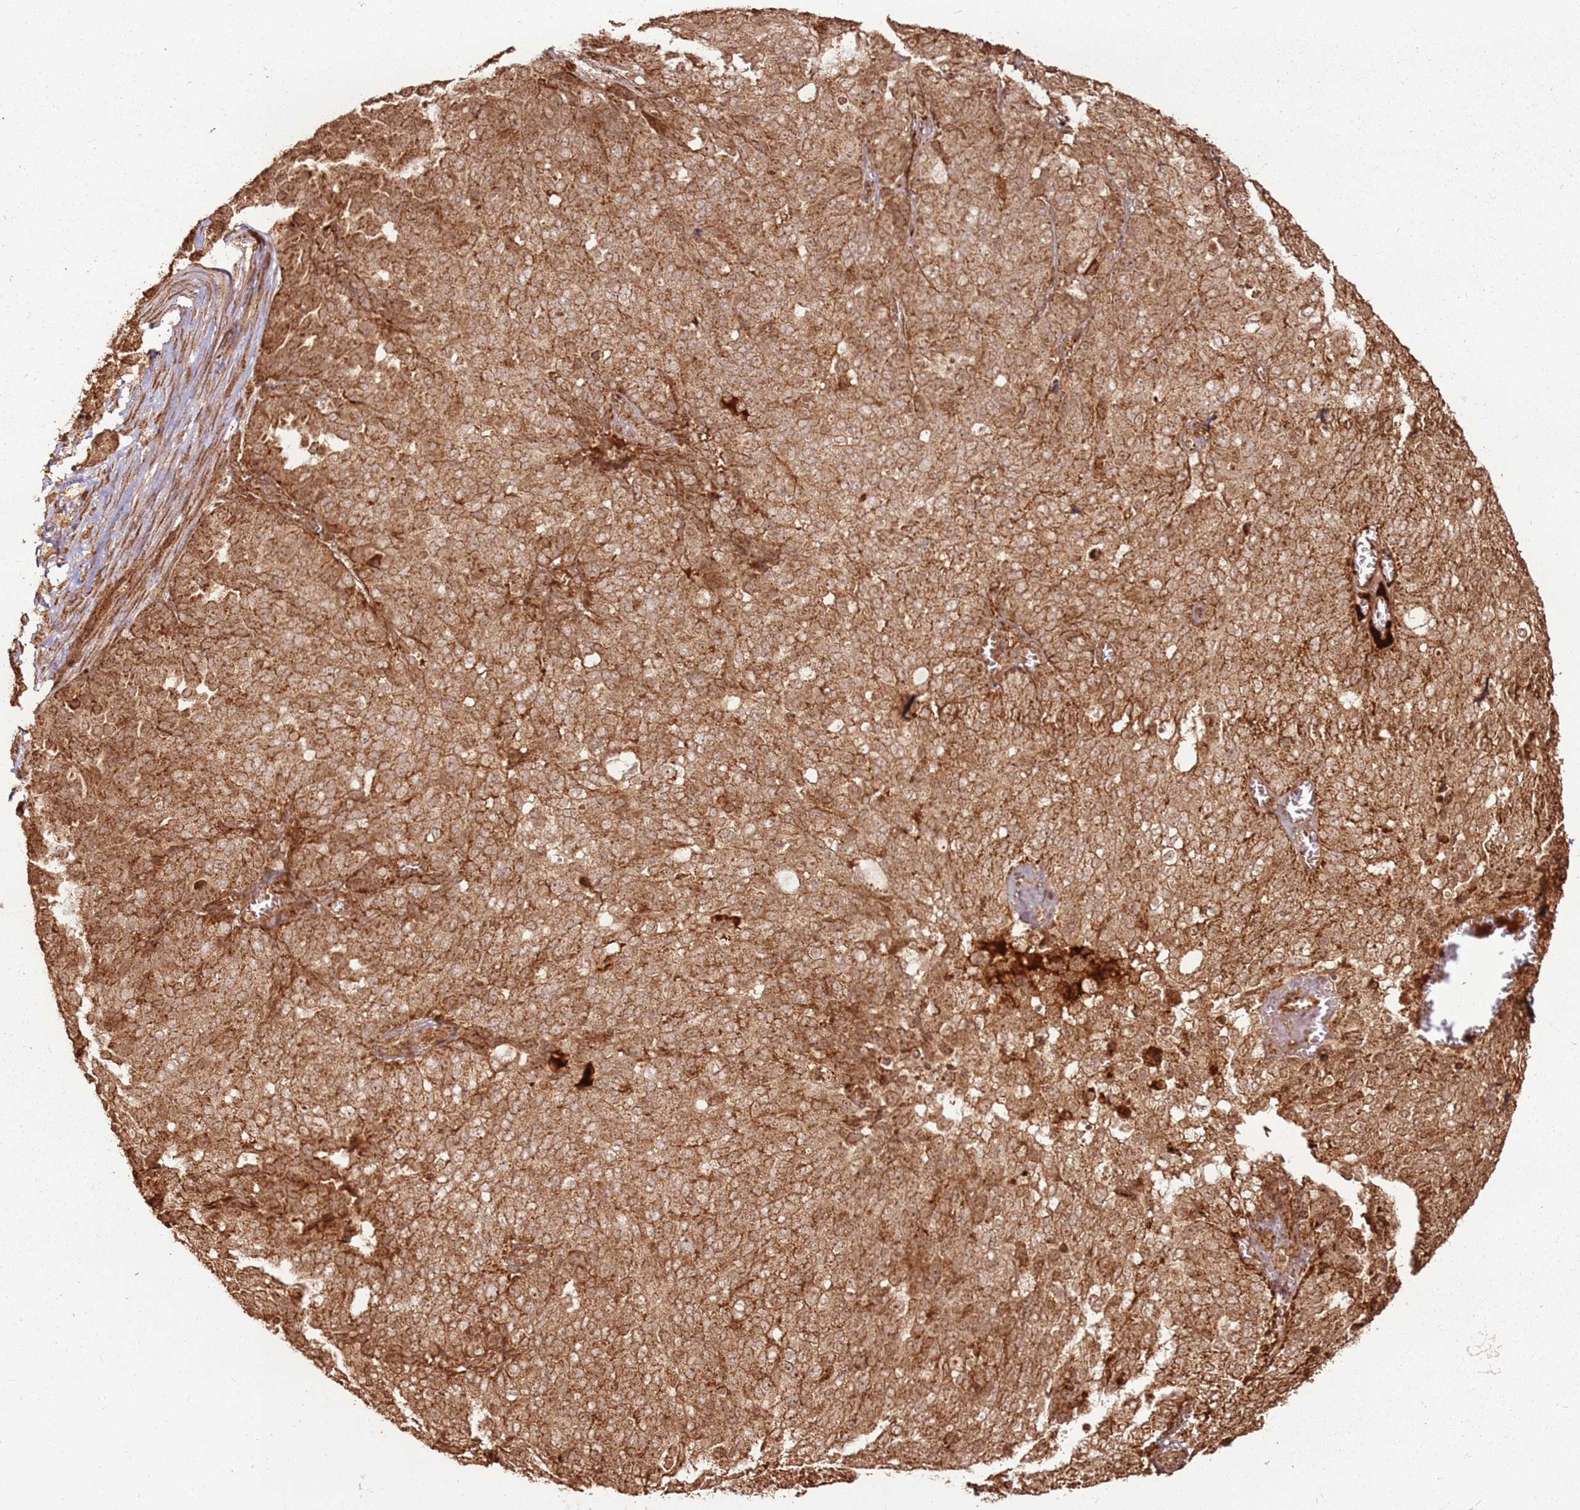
{"staining": {"intensity": "moderate", "quantity": ">75%", "location": "cytoplasmic/membranous"}, "tissue": "ovarian cancer", "cell_type": "Tumor cells", "image_type": "cancer", "snomed": [{"axis": "morphology", "description": "Cystadenocarcinoma, serous, NOS"}, {"axis": "topography", "description": "Soft tissue"}, {"axis": "topography", "description": "Ovary"}], "caption": "Immunohistochemical staining of serous cystadenocarcinoma (ovarian) shows medium levels of moderate cytoplasmic/membranous expression in about >75% of tumor cells. The staining was performed using DAB, with brown indicating positive protein expression. Nuclei are stained blue with hematoxylin.", "gene": "MRPS6", "patient": {"sex": "female", "age": 57}}